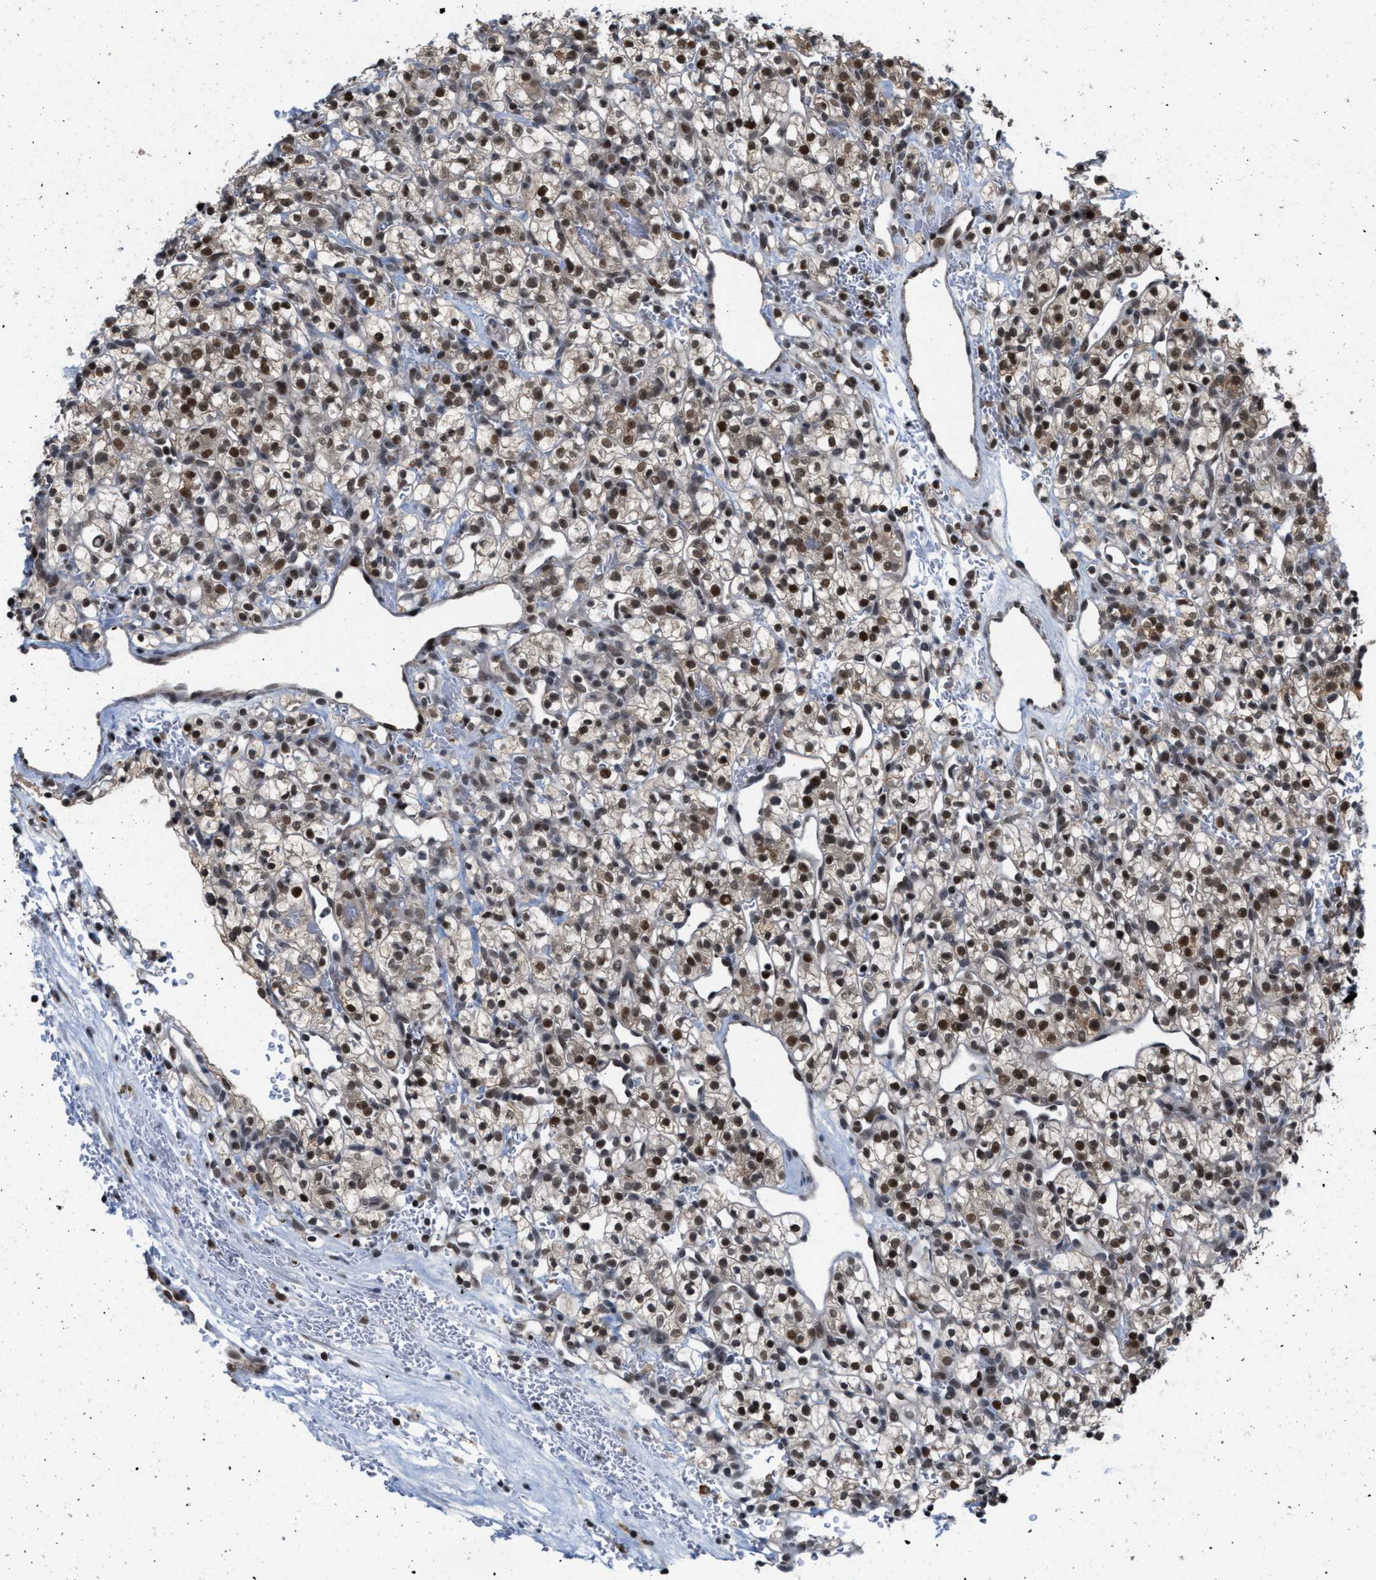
{"staining": {"intensity": "moderate", "quantity": ">75%", "location": "nuclear"}, "tissue": "renal cancer", "cell_type": "Tumor cells", "image_type": "cancer", "snomed": [{"axis": "morphology", "description": "Adenocarcinoma, NOS"}, {"axis": "topography", "description": "Kidney"}], "caption": "Renal cancer (adenocarcinoma) stained for a protein exhibits moderate nuclear positivity in tumor cells.", "gene": "C9orf78", "patient": {"sex": "female", "age": 57}}